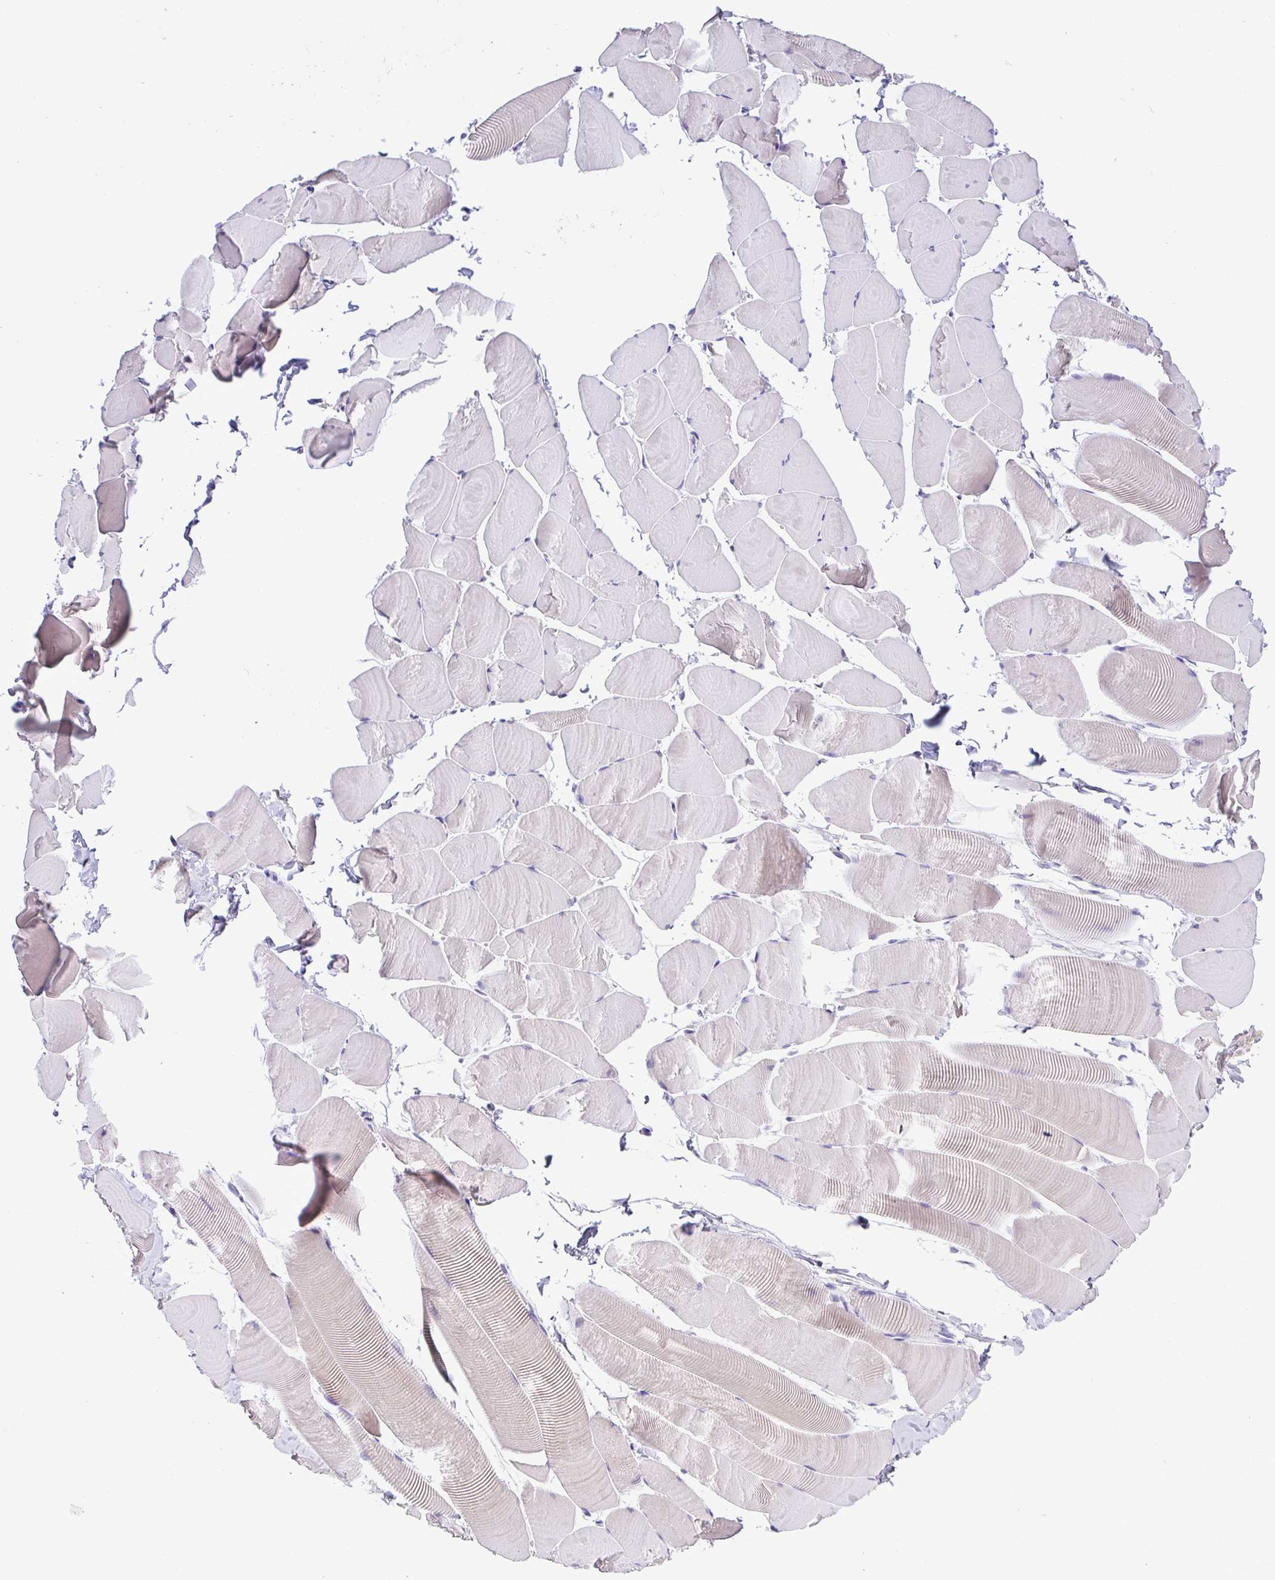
{"staining": {"intensity": "weak", "quantity": "<25%", "location": "cytoplasmic/membranous"}, "tissue": "skeletal muscle", "cell_type": "Myocytes", "image_type": "normal", "snomed": [{"axis": "morphology", "description": "Normal tissue, NOS"}, {"axis": "topography", "description": "Skeletal muscle"}], "caption": "Immunohistochemistry (IHC) histopathology image of normal skeletal muscle: human skeletal muscle stained with DAB exhibits no significant protein staining in myocytes.", "gene": "TIPIN", "patient": {"sex": "male", "age": 25}}